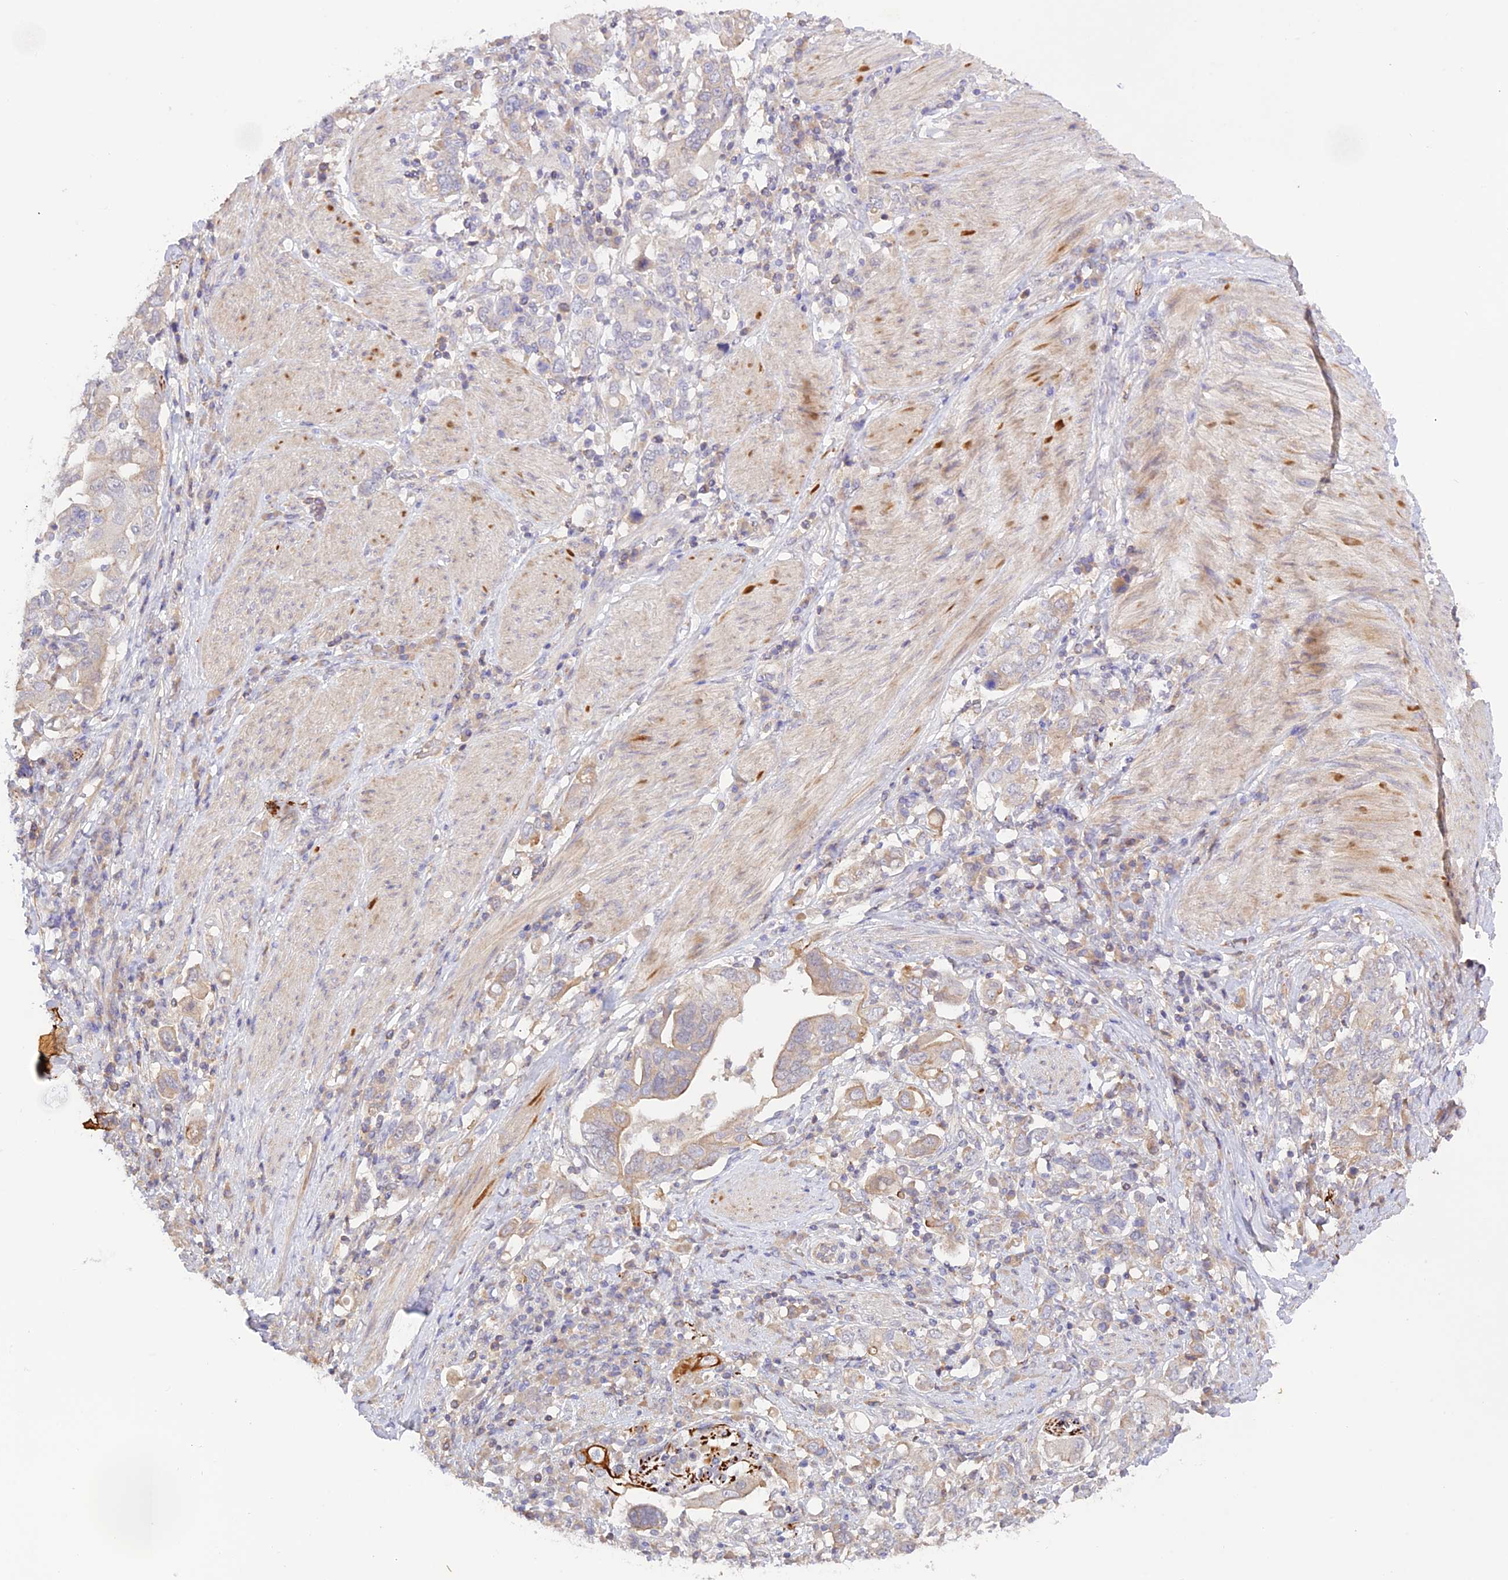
{"staining": {"intensity": "weak", "quantity": "25%-75%", "location": "cytoplasmic/membranous"}, "tissue": "stomach cancer", "cell_type": "Tumor cells", "image_type": "cancer", "snomed": [{"axis": "morphology", "description": "Adenocarcinoma, NOS"}, {"axis": "topography", "description": "Stomach, upper"}, {"axis": "topography", "description": "Stomach"}], "caption": "Adenocarcinoma (stomach) stained for a protein (brown) displays weak cytoplasmic/membranous positive staining in about 25%-75% of tumor cells.", "gene": "CAMSAP3", "patient": {"sex": "male", "age": 62}}